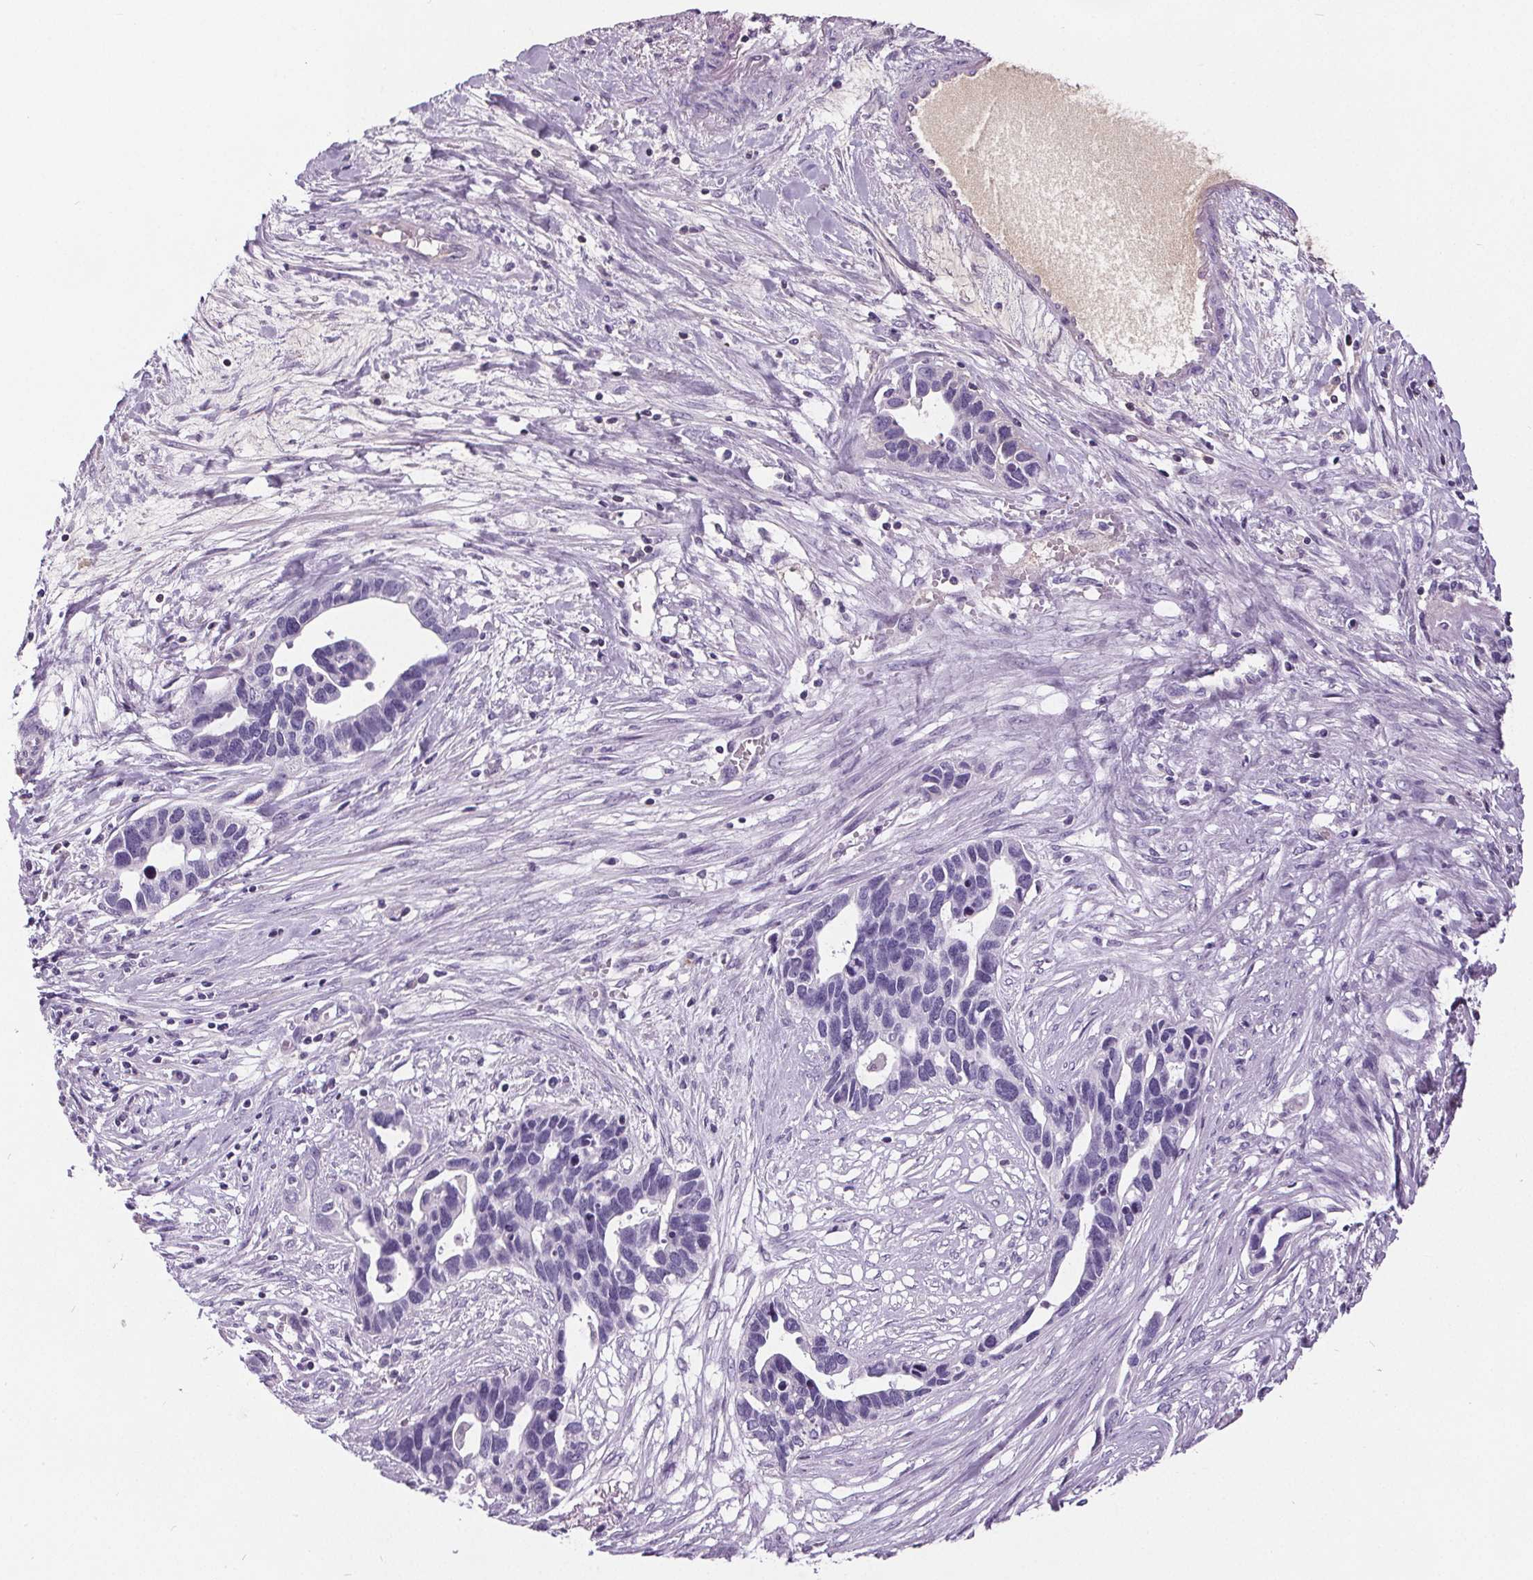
{"staining": {"intensity": "negative", "quantity": "none", "location": "none"}, "tissue": "ovarian cancer", "cell_type": "Tumor cells", "image_type": "cancer", "snomed": [{"axis": "morphology", "description": "Cystadenocarcinoma, serous, NOS"}, {"axis": "topography", "description": "Ovary"}], "caption": "Immunohistochemical staining of ovarian serous cystadenocarcinoma demonstrates no significant staining in tumor cells. (Immunohistochemistry, brightfield microscopy, high magnification).", "gene": "CD5L", "patient": {"sex": "female", "age": 54}}